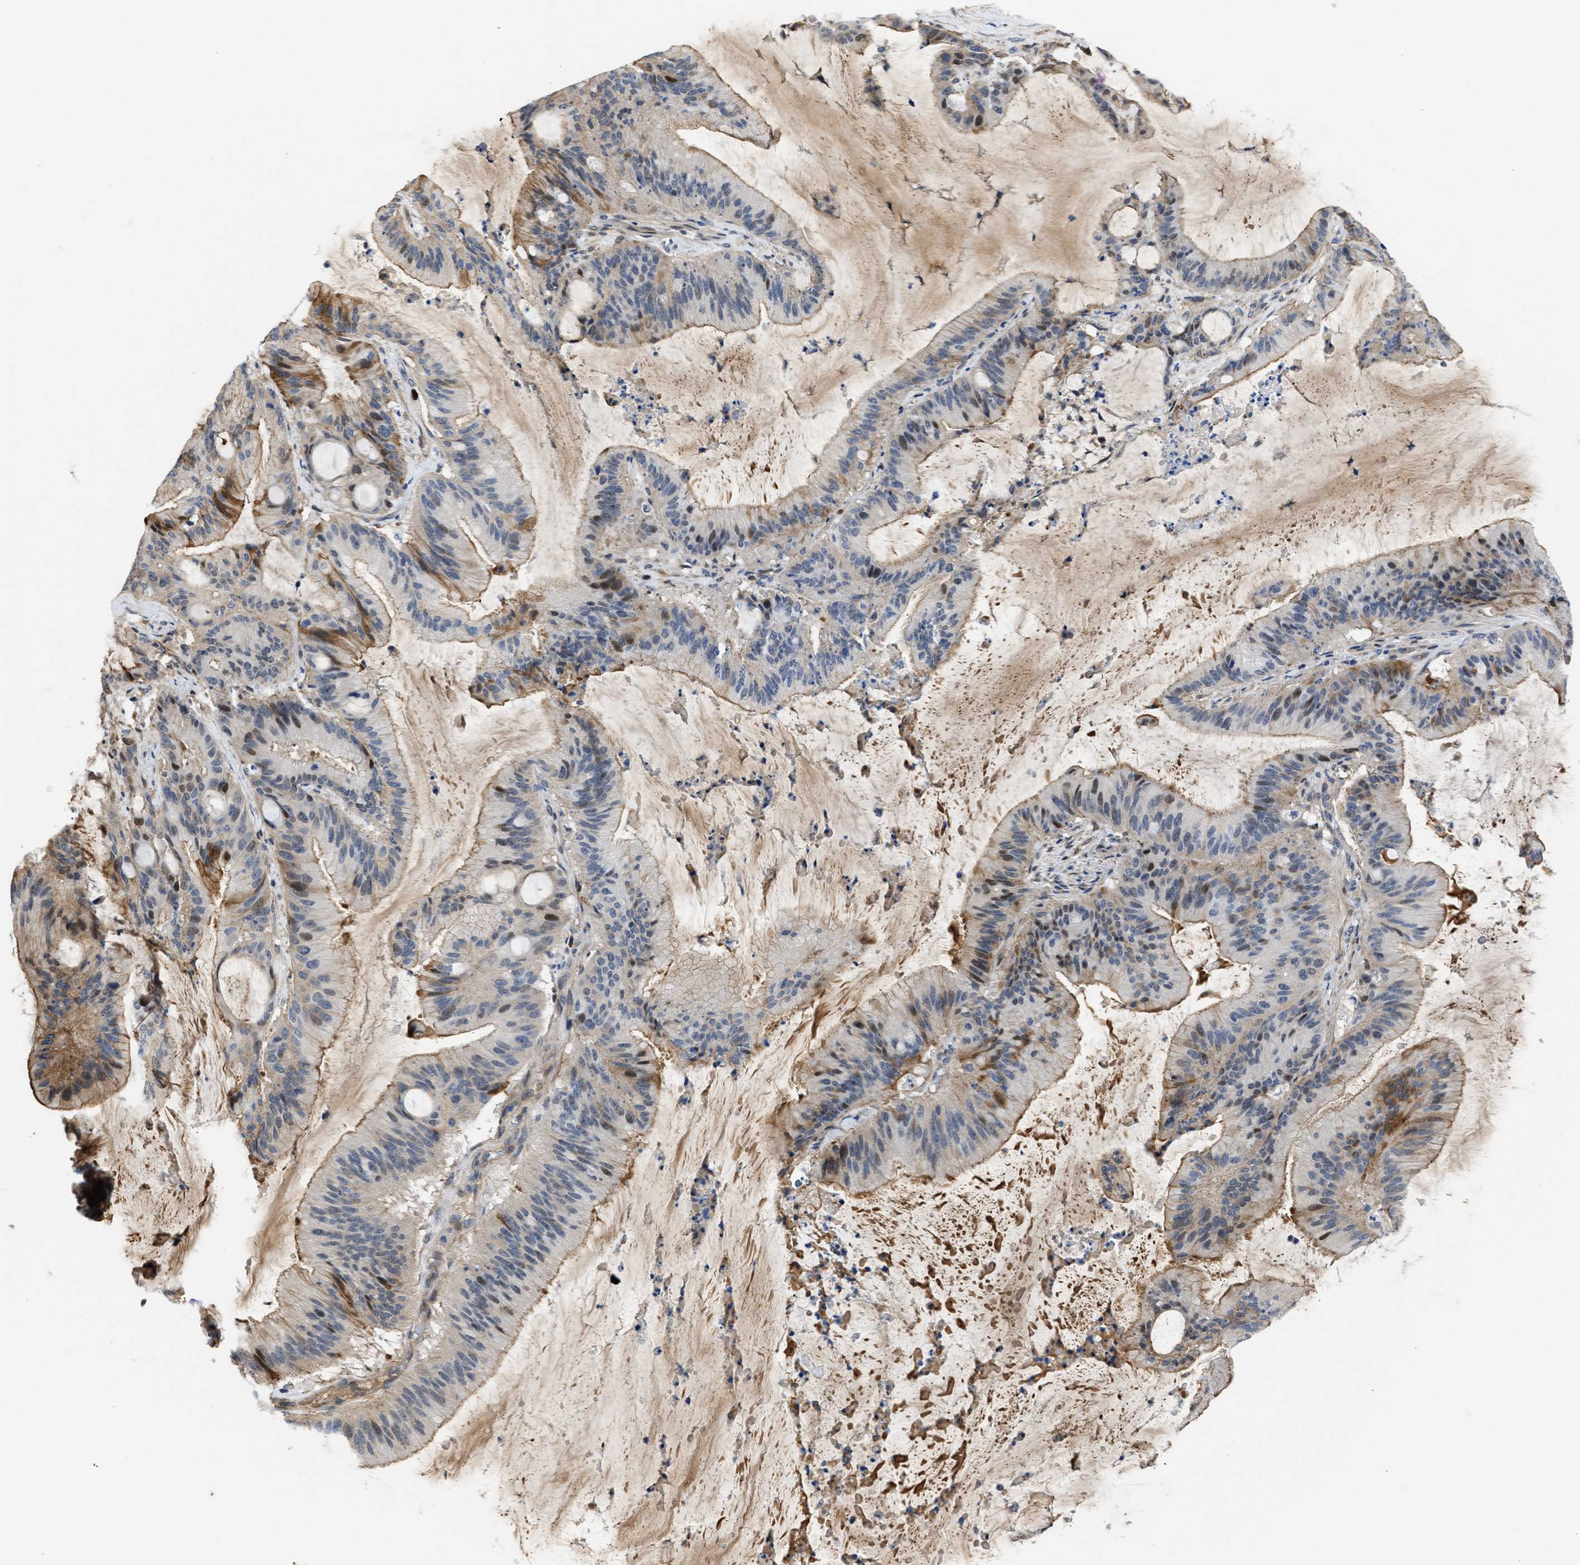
{"staining": {"intensity": "moderate", "quantity": "25%-75%", "location": "cytoplasmic/membranous,nuclear"}, "tissue": "liver cancer", "cell_type": "Tumor cells", "image_type": "cancer", "snomed": [{"axis": "morphology", "description": "Normal tissue, NOS"}, {"axis": "morphology", "description": "Cholangiocarcinoma"}, {"axis": "topography", "description": "Liver"}, {"axis": "topography", "description": "Peripheral nerve tissue"}], "caption": "There is medium levels of moderate cytoplasmic/membranous and nuclear positivity in tumor cells of liver cancer, as demonstrated by immunohistochemical staining (brown color).", "gene": "MAS1L", "patient": {"sex": "female", "age": 73}}